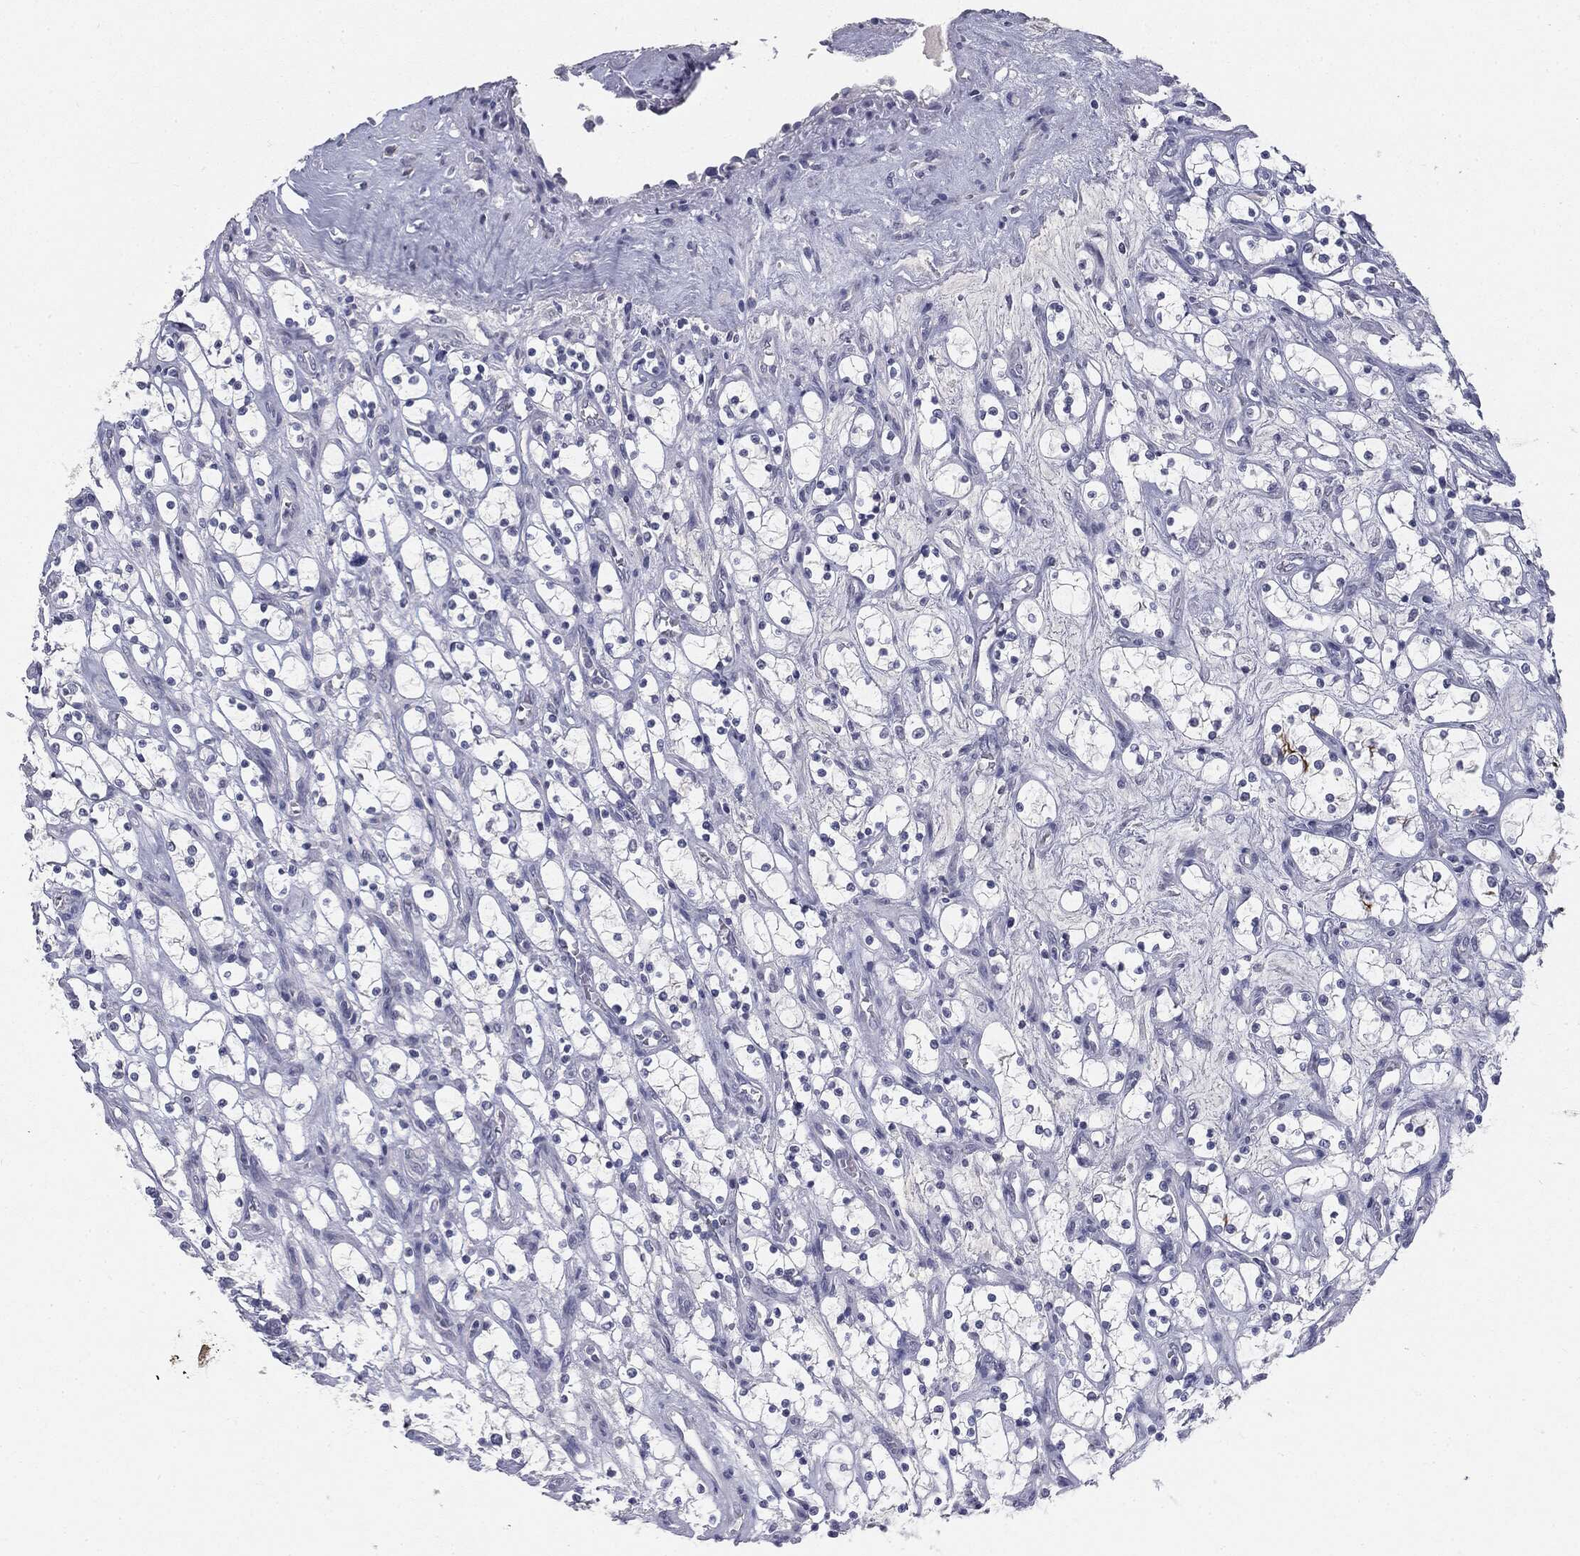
{"staining": {"intensity": "negative", "quantity": "none", "location": "none"}, "tissue": "renal cancer", "cell_type": "Tumor cells", "image_type": "cancer", "snomed": [{"axis": "morphology", "description": "Adenocarcinoma, NOS"}, {"axis": "topography", "description": "Kidney"}], "caption": "A high-resolution image shows immunohistochemistry (IHC) staining of renal cancer, which exhibits no significant expression in tumor cells.", "gene": "MUC1", "patient": {"sex": "female", "age": 69}}